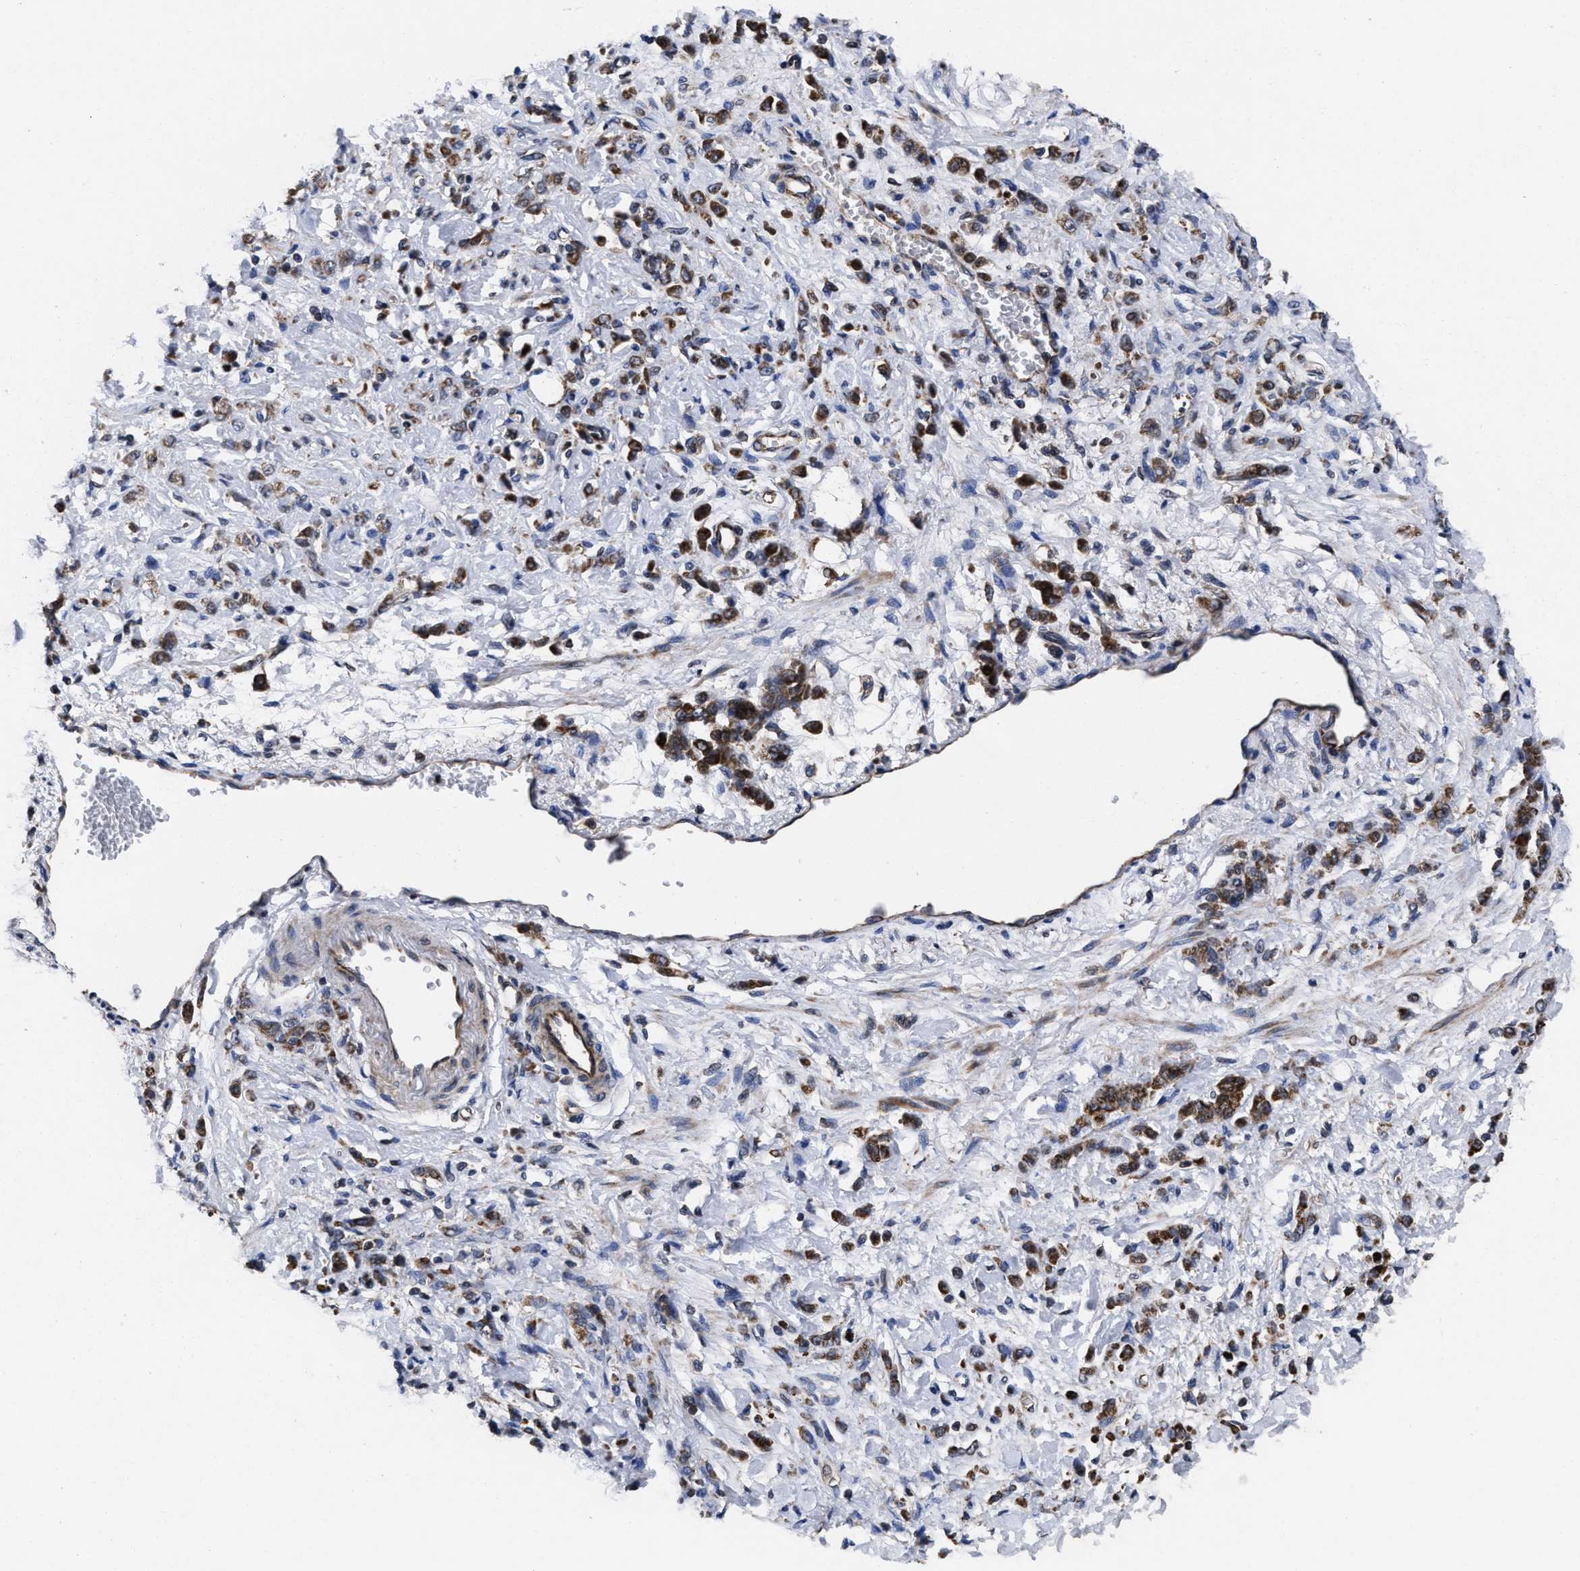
{"staining": {"intensity": "moderate", "quantity": ">75%", "location": "cytoplasmic/membranous"}, "tissue": "stomach cancer", "cell_type": "Tumor cells", "image_type": "cancer", "snomed": [{"axis": "morphology", "description": "Normal tissue, NOS"}, {"axis": "morphology", "description": "Adenocarcinoma, NOS"}, {"axis": "topography", "description": "Stomach"}], "caption": "The immunohistochemical stain highlights moderate cytoplasmic/membranous staining in tumor cells of stomach adenocarcinoma tissue. (brown staining indicates protein expression, while blue staining denotes nuclei).", "gene": "MRPL50", "patient": {"sex": "male", "age": 82}}